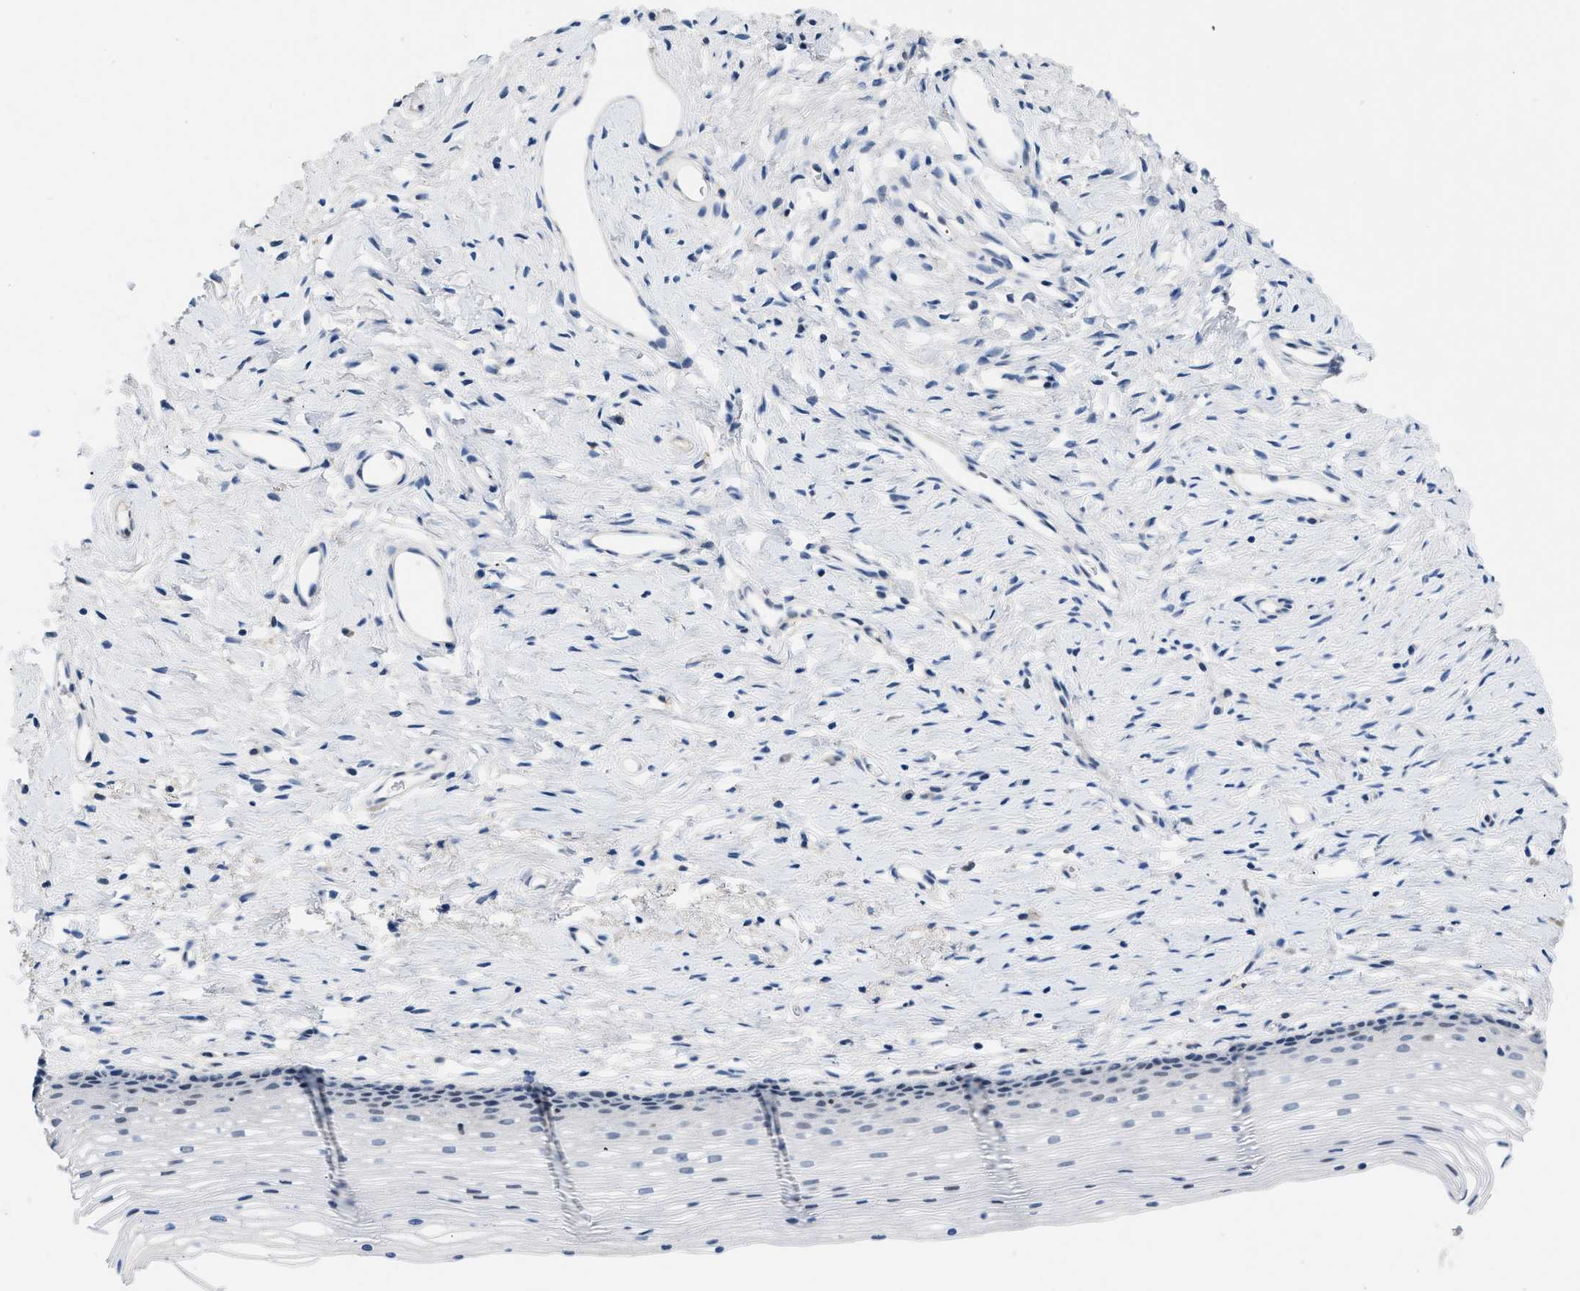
{"staining": {"intensity": "negative", "quantity": "none", "location": "none"}, "tissue": "cervix", "cell_type": "Glandular cells", "image_type": "normal", "snomed": [{"axis": "morphology", "description": "Normal tissue, NOS"}, {"axis": "topography", "description": "Cervix"}], "caption": "Immunohistochemical staining of normal cervix reveals no significant expression in glandular cells. (Stains: DAB (3,3'-diaminobenzidine) immunohistochemistry with hematoxylin counter stain, Microscopy: brightfield microscopy at high magnification).", "gene": "BOLL", "patient": {"sex": "female", "age": 77}}